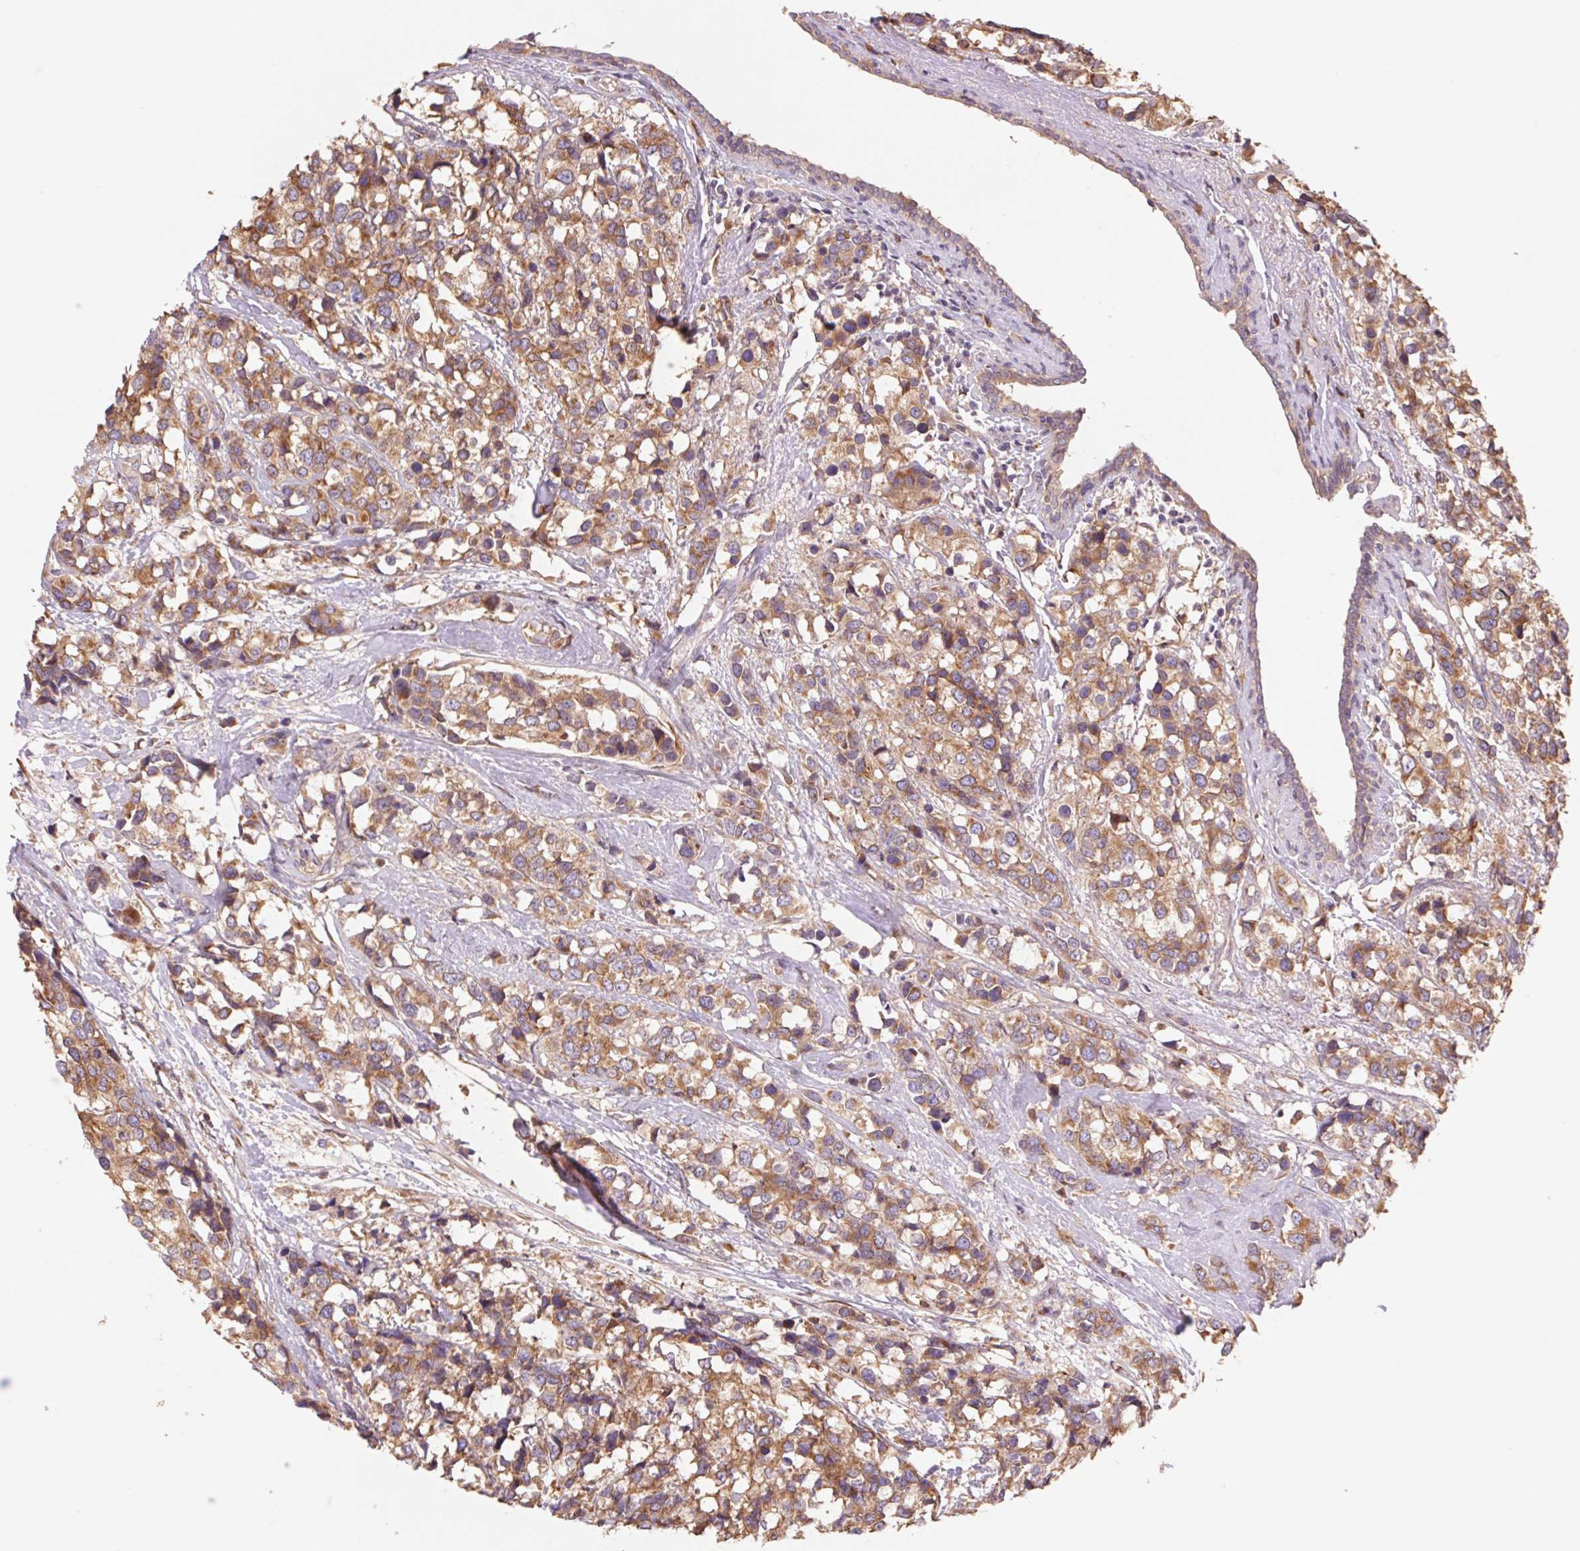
{"staining": {"intensity": "moderate", "quantity": ">75%", "location": "cytoplasmic/membranous"}, "tissue": "breast cancer", "cell_type": "Tumor cells", "image_type": "cancer", "snomed": [{"axis": "morphology", "description": "Lobular carcinoma"}, {"axis": "topography", "description": "Breast"}], "caption": "Protein staining displays moderate cytoplasmic/membranous staining in about >75% of tumor cells in breast lobular carcinoma.", "gene": "RAB1A", "patient": {"sex": "female", "age": 59}}